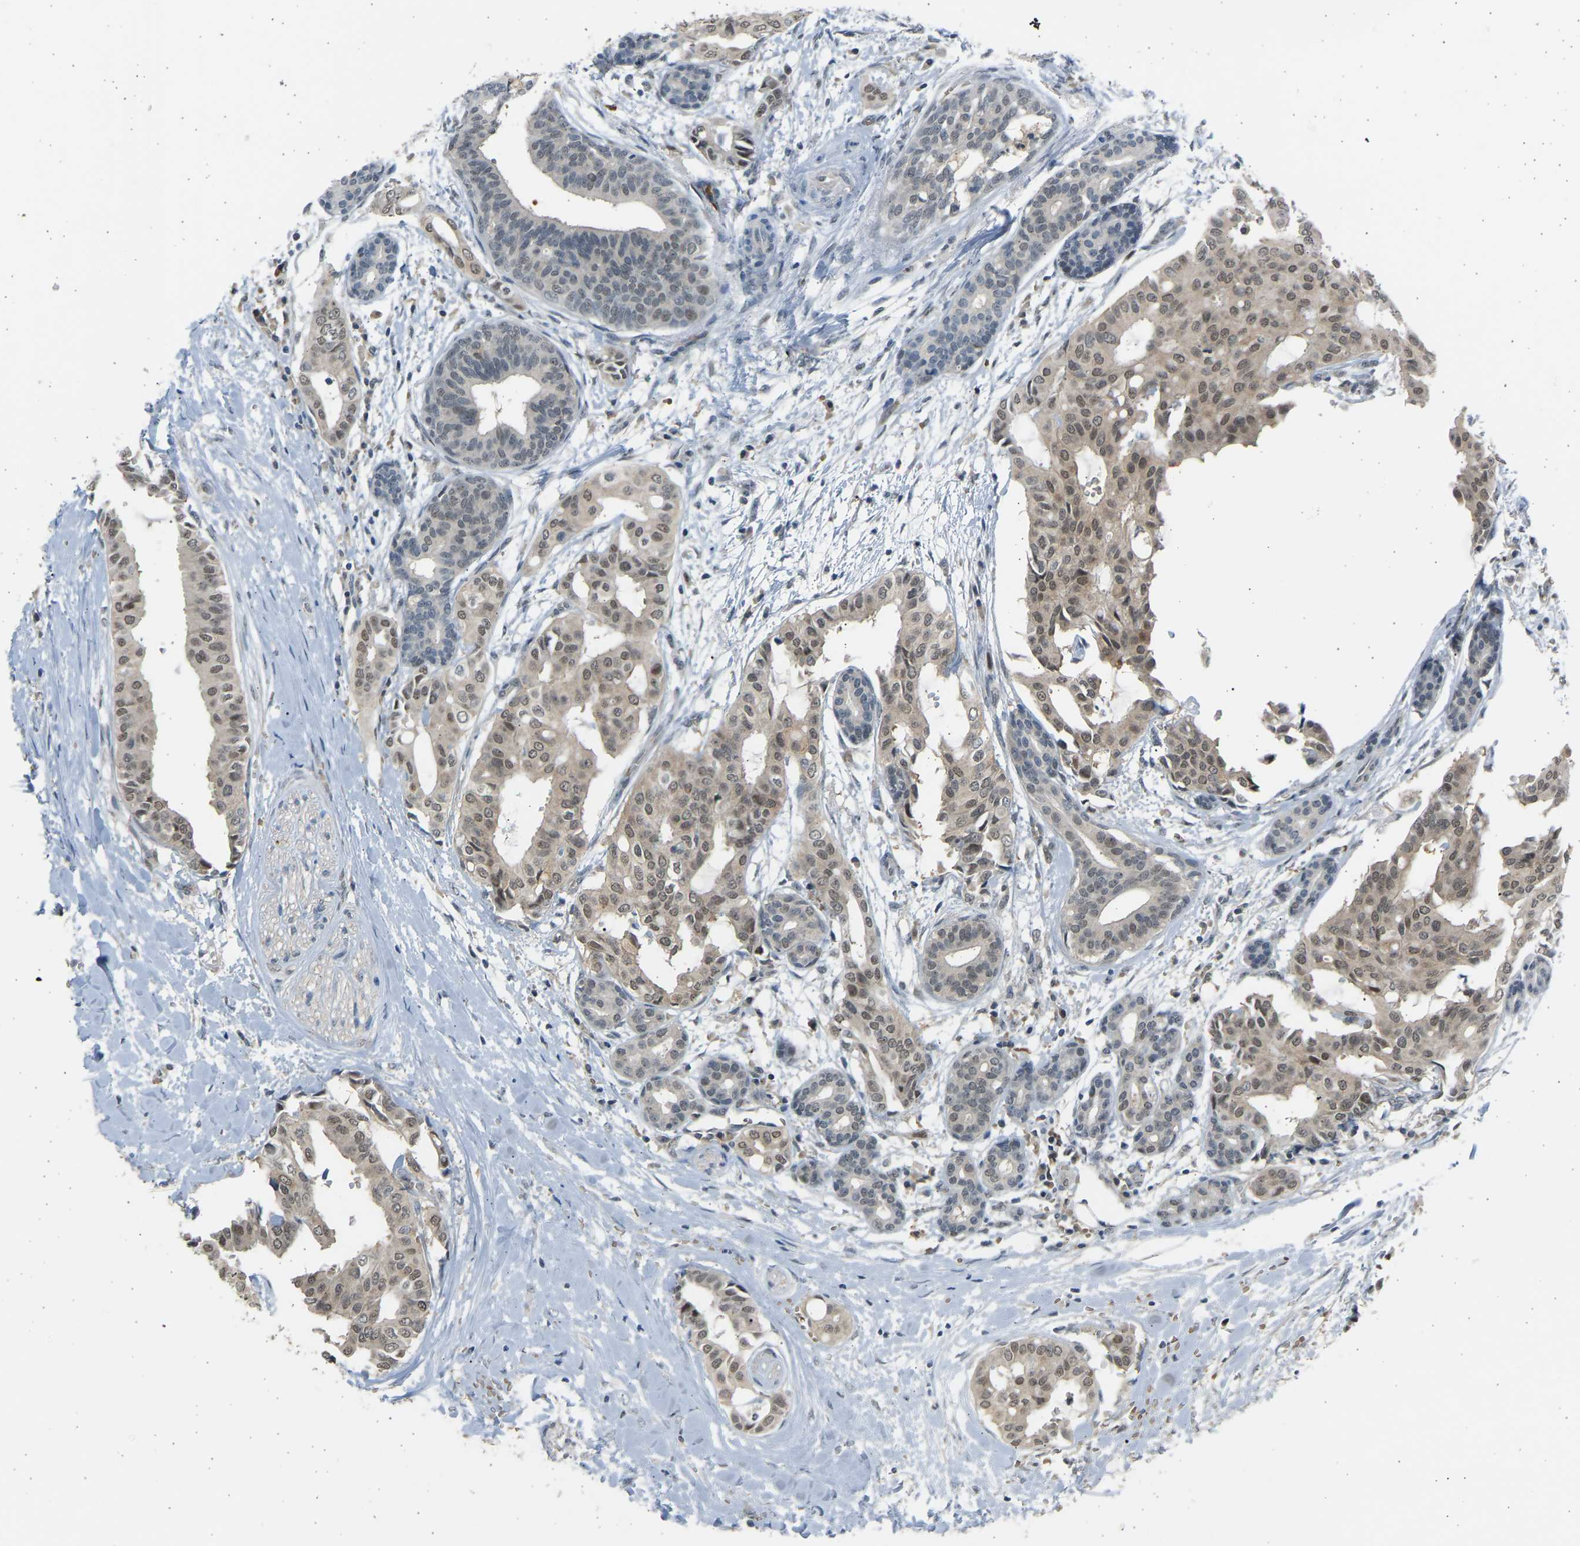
{"staining": {"intensity": "weak", "quantity": "25%-75%", "location": "nuclear"}, "tissue": "head and neck cancer", "cell_type": "Tumor cells", "image_type": "cancer", "snomed": [{"axis": "morphology", "description": "Adenocarcinoma, NOS"}, {"axis": "topography", "description": "Salivary gland"}, {"axis": "topography", "description": "Head-Neck"}], "caption": "Immunohistochemistry (IHC) staining of head and neck adenocarcinoma, which reveals low levels of weak nuclear expression in approximately 25%-75% of tumor cells indicating weak nuclear protein positivity. The staining was performed using DAB (brown) for protein detection and nuclei were counterstained in hematoxylin (blue).", "gene": "BIRC2", "patient": {"sex": "female", "age": 59}}